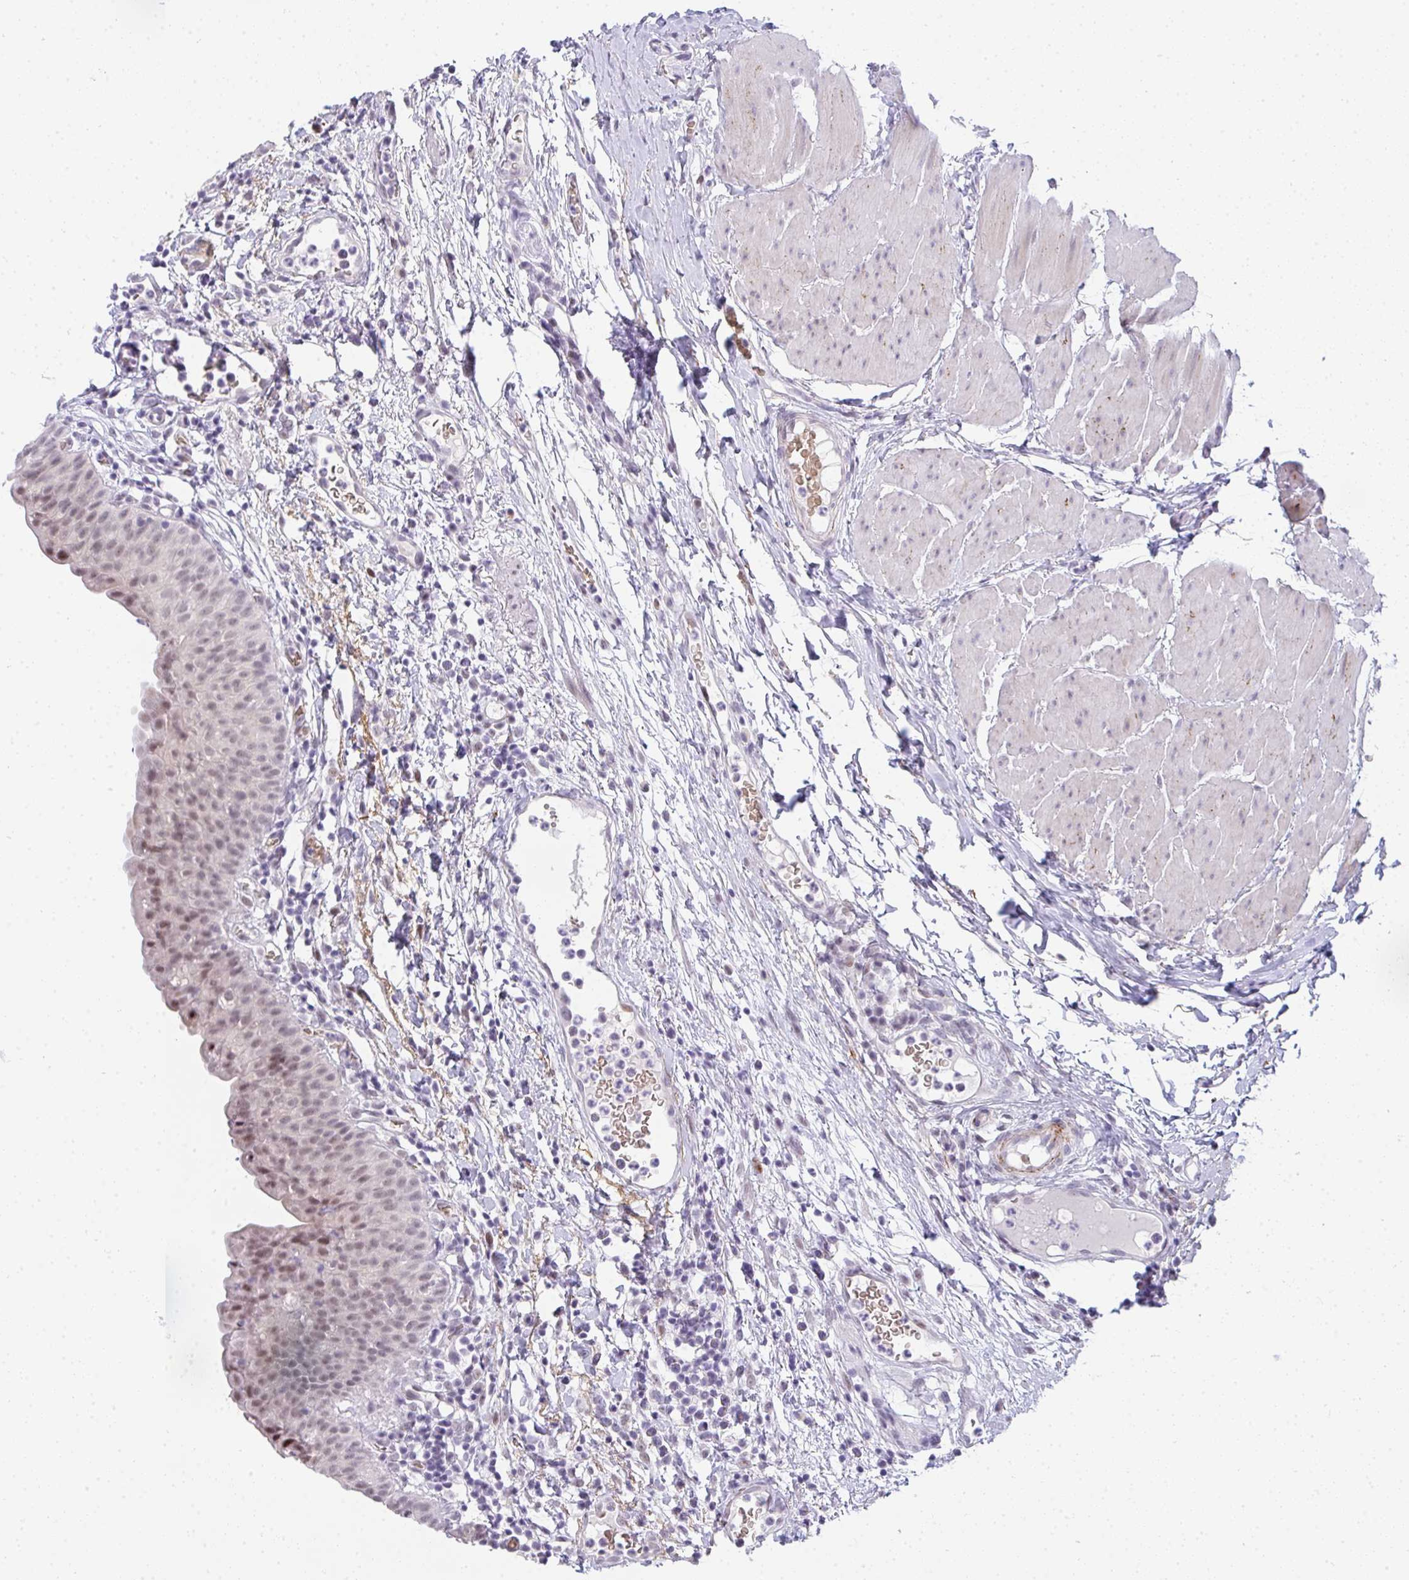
{"staining": {"intensity": "weak", "quantity": "25%-75%", "location": "nuclear"}, "tissue": "urinary bladder", "cell_type": "Urothelial cells", "image_type": "normal", "snomed": [{"axis": "morphology", "description": "Normal tissue, NOS"}, {"axis": "morphology", "description": "Inflammation, NOS"}, {"axis": "topography", "description": "Urinary bladder"}], "caption": "Urothelial cells exhibit low levels of weak nuclear expression in about 25%-75% of cells in normal human urinary bladder. (DAB = brown stain, brightfield microscopy at high magnification).", "gene": "TNMD", "patient": {"sex": "male", "age": 57}}